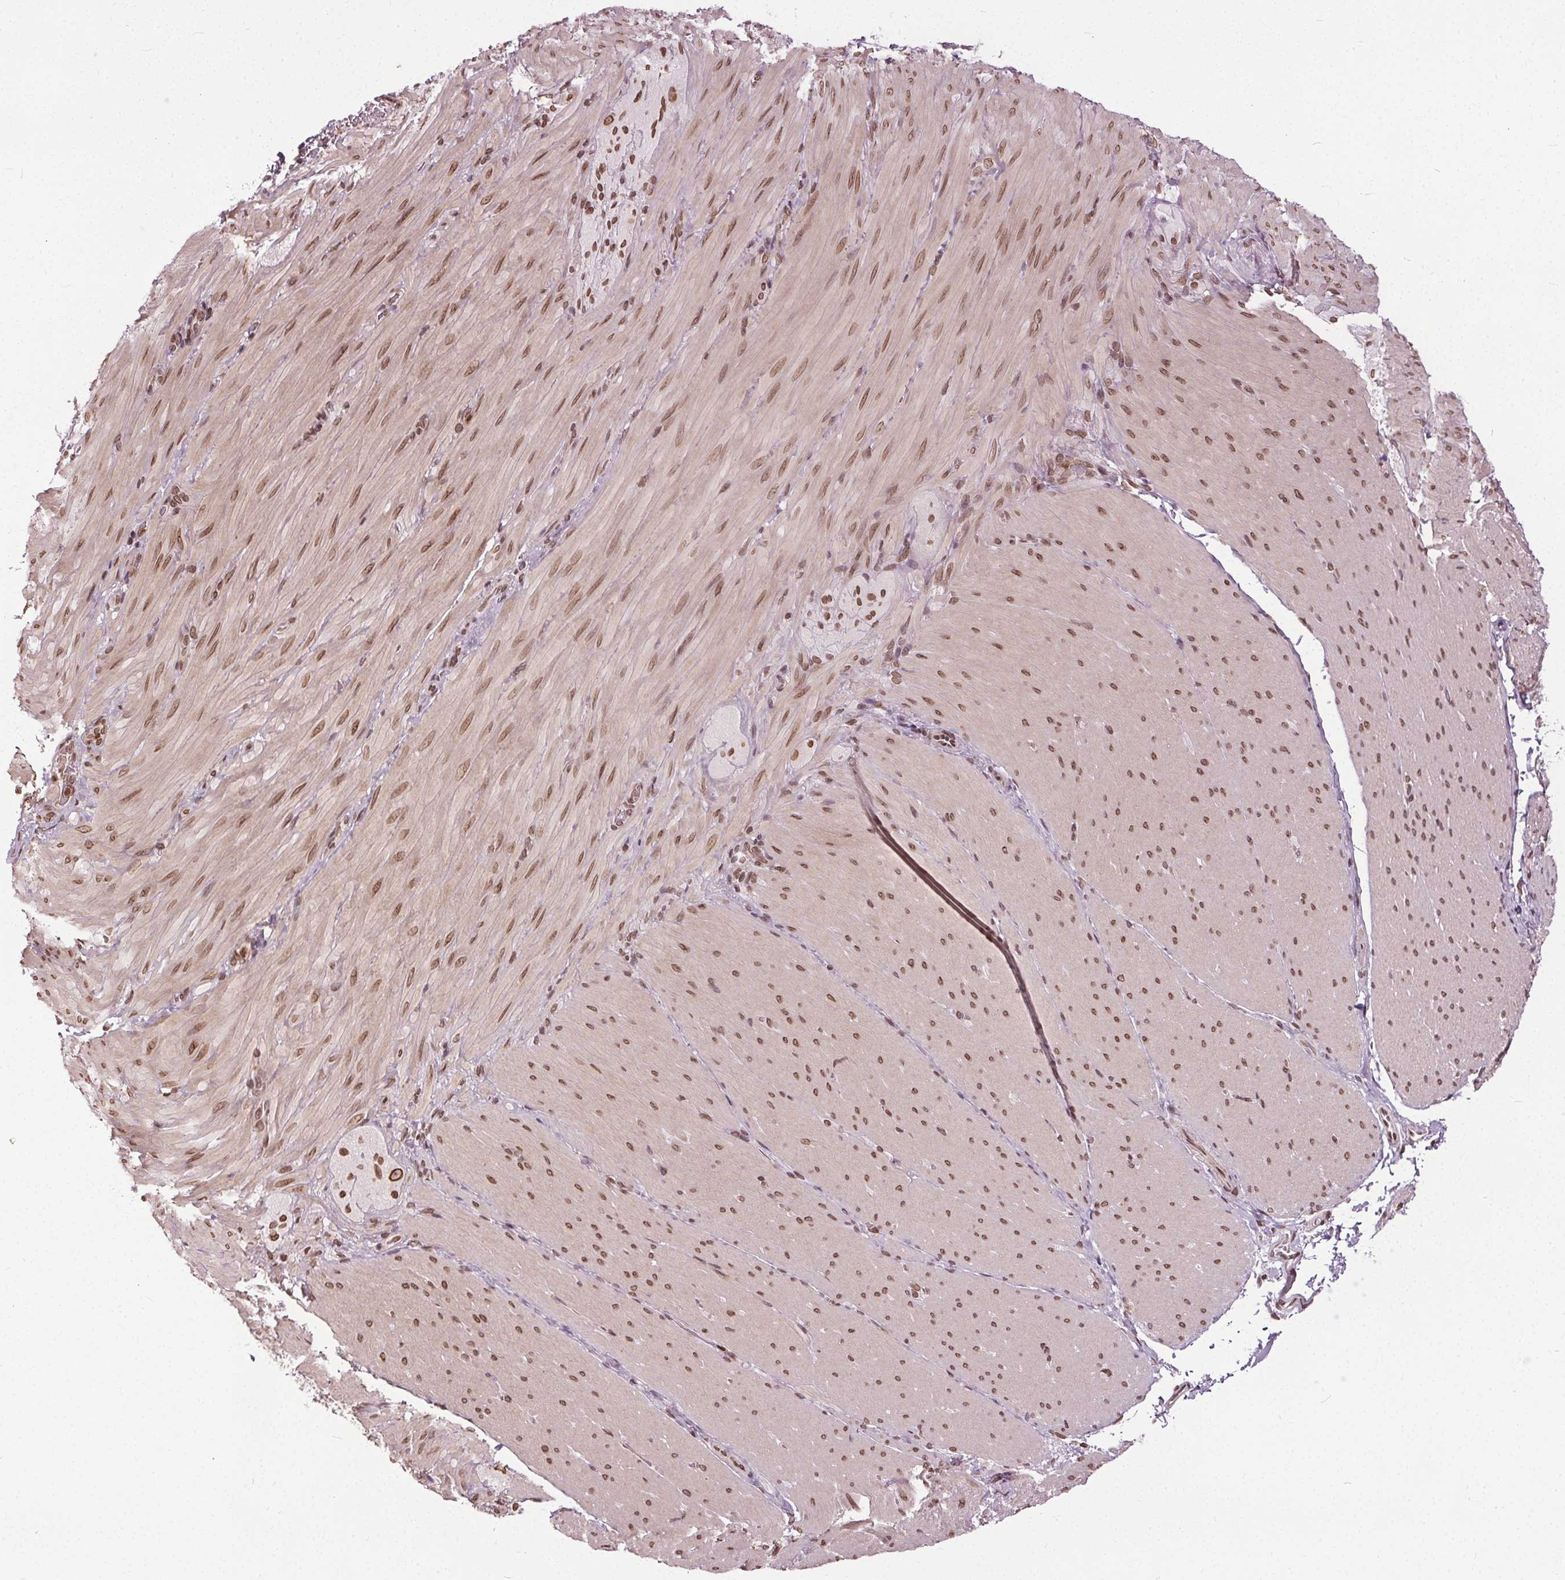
{"staining": {"intensity": "moderate", "quantity": ">75%", "location": "cytoplasmic/membranous,nuclear"}, "tissue": "smooth muscle", "cell_type": "Smooth muscle cells", "image_type": "normal", "snomed": [{"axis": "morphology", "description": "Normal tissue, NOS"}, {"axis": "topography", "description": "Smooth muscle"}, {"axis": "topography", "description": "Colon"}], "caption": "An immunohistochemistry (IHC) image of unremarkable tissue is shown. Protein staining in brown shows moderate cytoplasmic/membranous,nuclear positivity in smooth muscle within smooth muscle cells.", "gene": "TTC39C", "patient": {"sex": "male", "age": 73}}